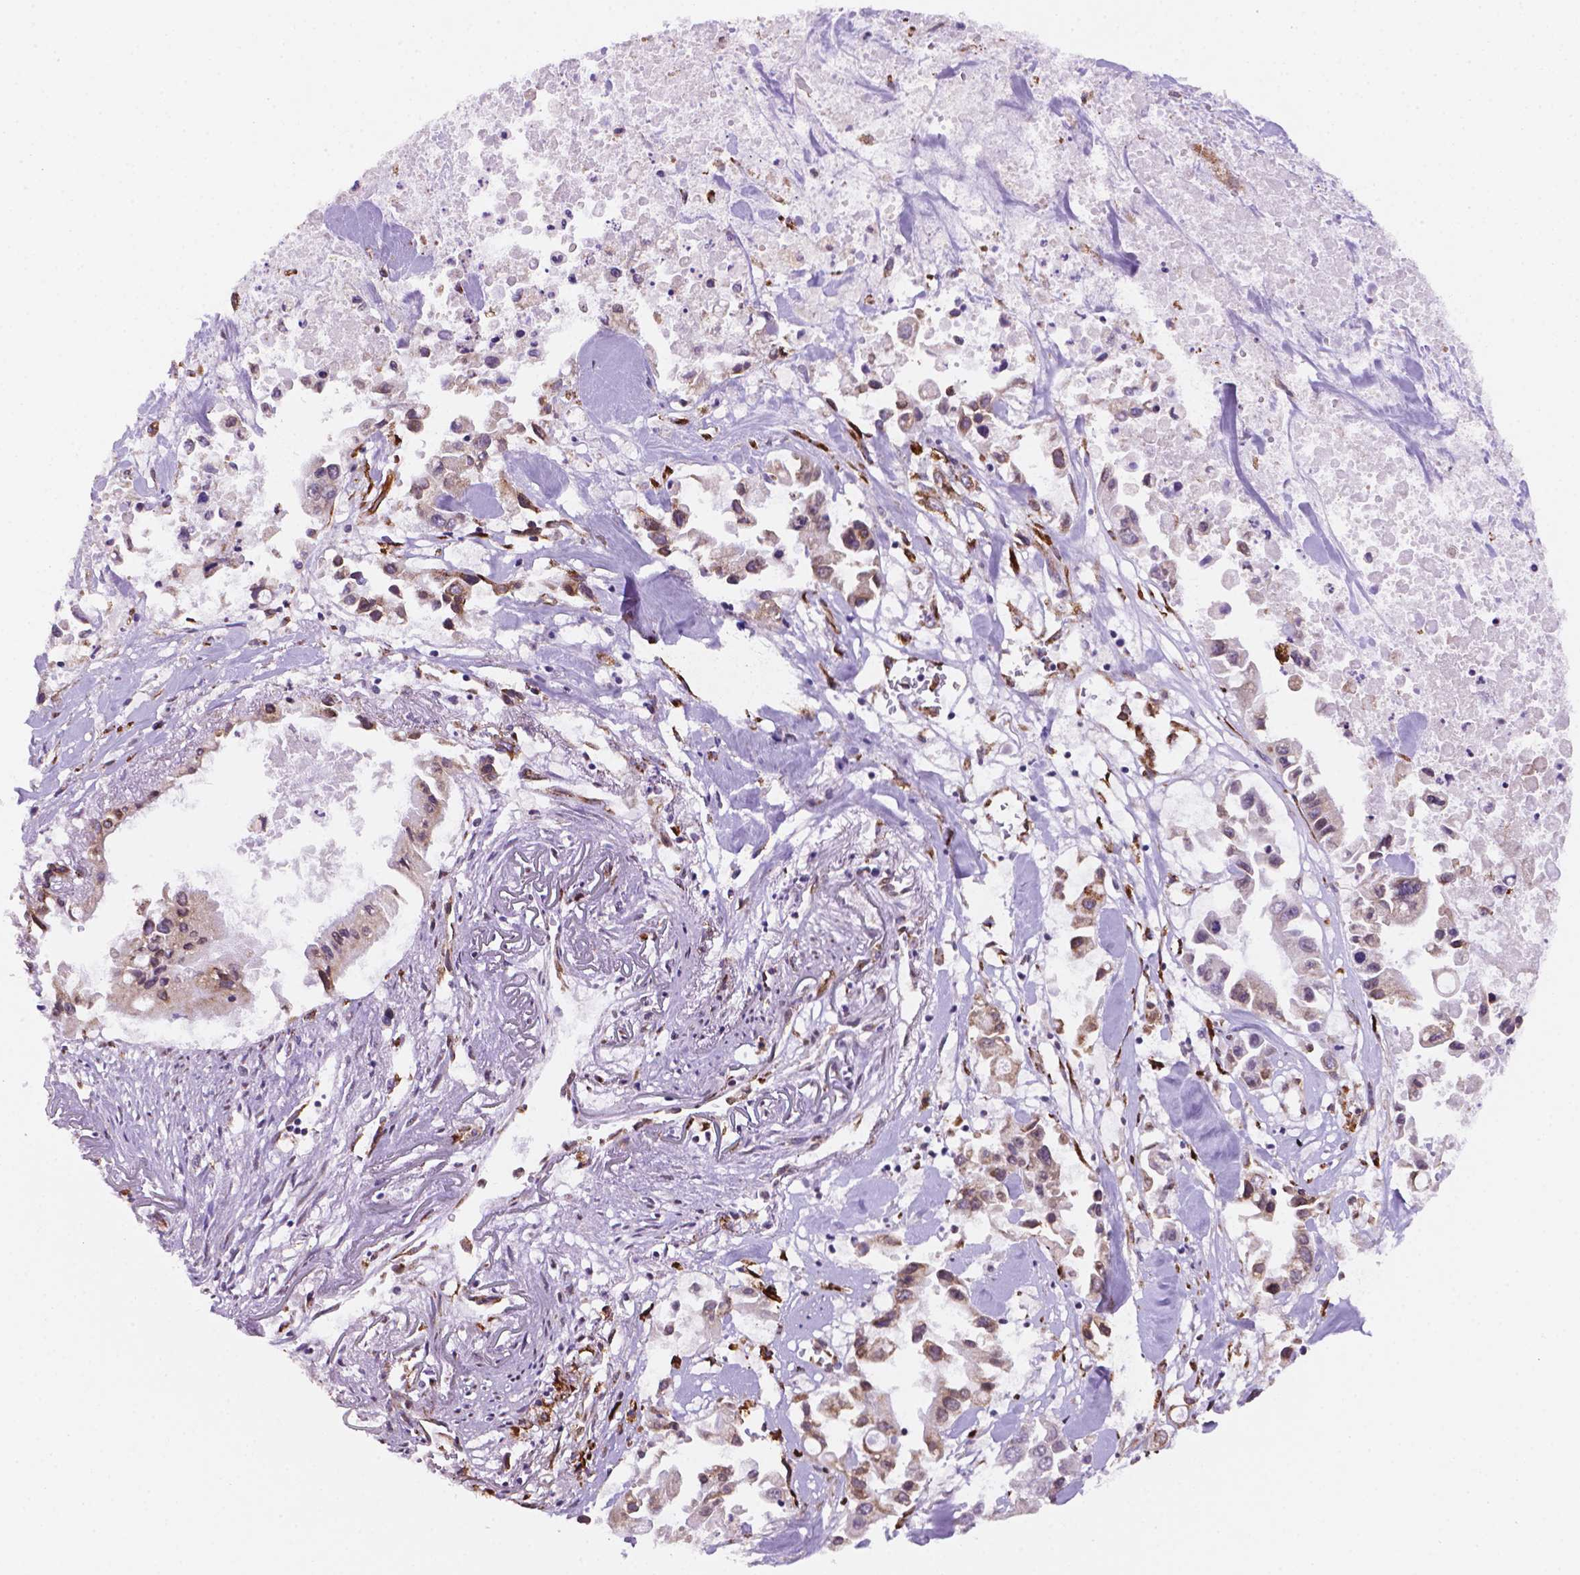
{"staining": {"intensity": "weak", "quantity": "25%-75%", "location": "cytoplasmic/membranous"}, "tissue": "pancreatic cancer", "cell_type": "Tumor cells", "image_type": "cancer", "snomed": [{"axis": "morphology", "description": "Adenocarcinoma, NOS"}, {"axis": "topography", "description": "Pancreas"}], "caption": "IHC of human pancreatic adenocarcinoma demonstrates low levels of weak cytoplasmic/membranous positivity in about 25%-75% of tumor cells.", "gene": "FNIP1", "patient": {"sex": "female", "age": 83}}